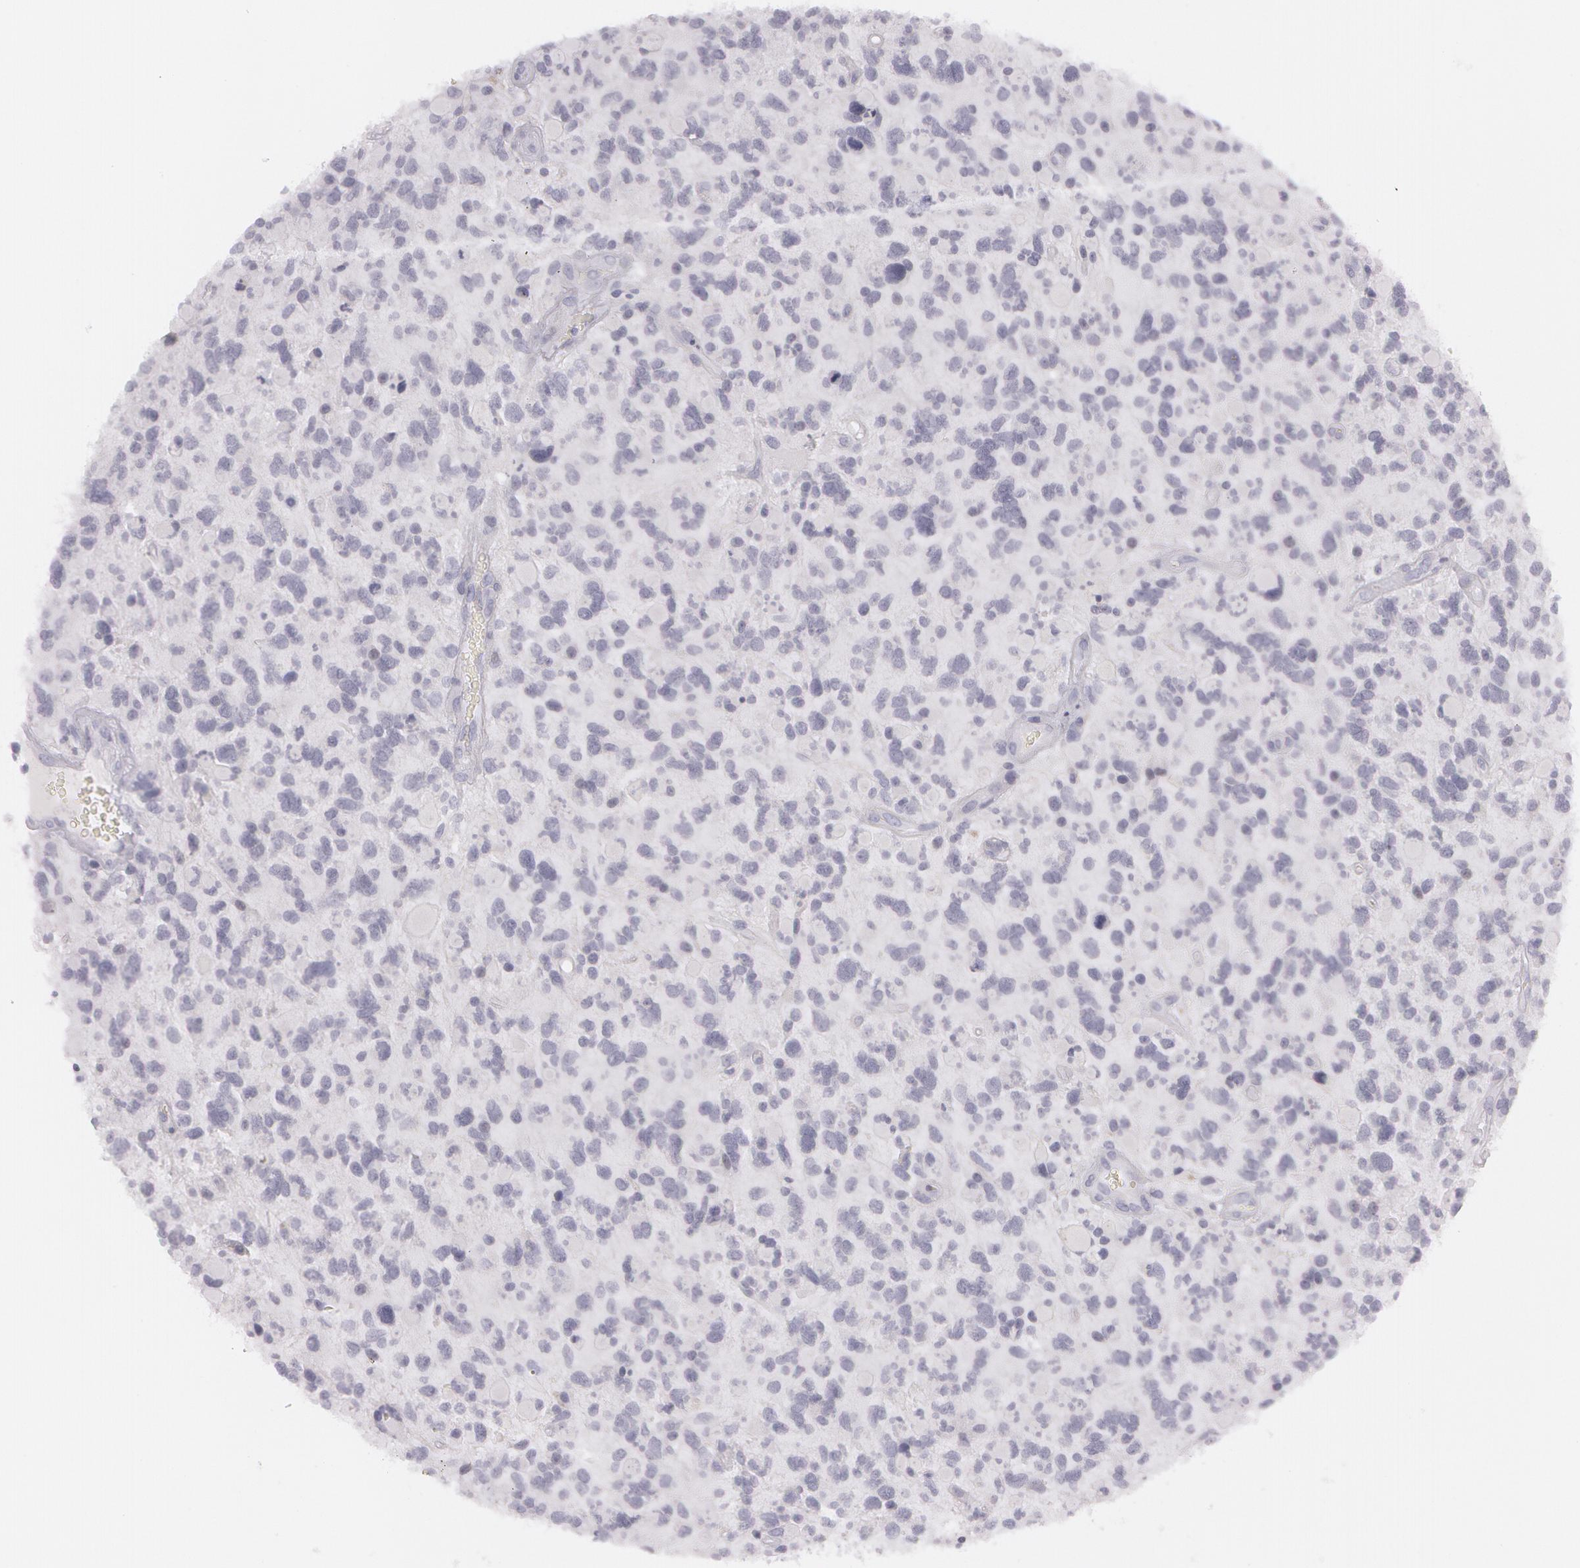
{"staining": {"intensity": "negative", "quantity": "none", "location": "none"}, "tissue": "glioma", "cell_type": "Tumor cells", "image_type": "cancer", "snomed": [{"axis": "morphology", "description": "Glioma, malignant, High grade"}, {"axis": "topography", "description": "Brain"}], "caption": "This micrograph is of malignant glioma (high-grade) stained with immunohistochemistry to label a protein in brown with the nuclei are counter-stained blue. There is no staining in tumor cells.", "gene": "IL1RN", "patient": {"sex": "female", "age": 37}}